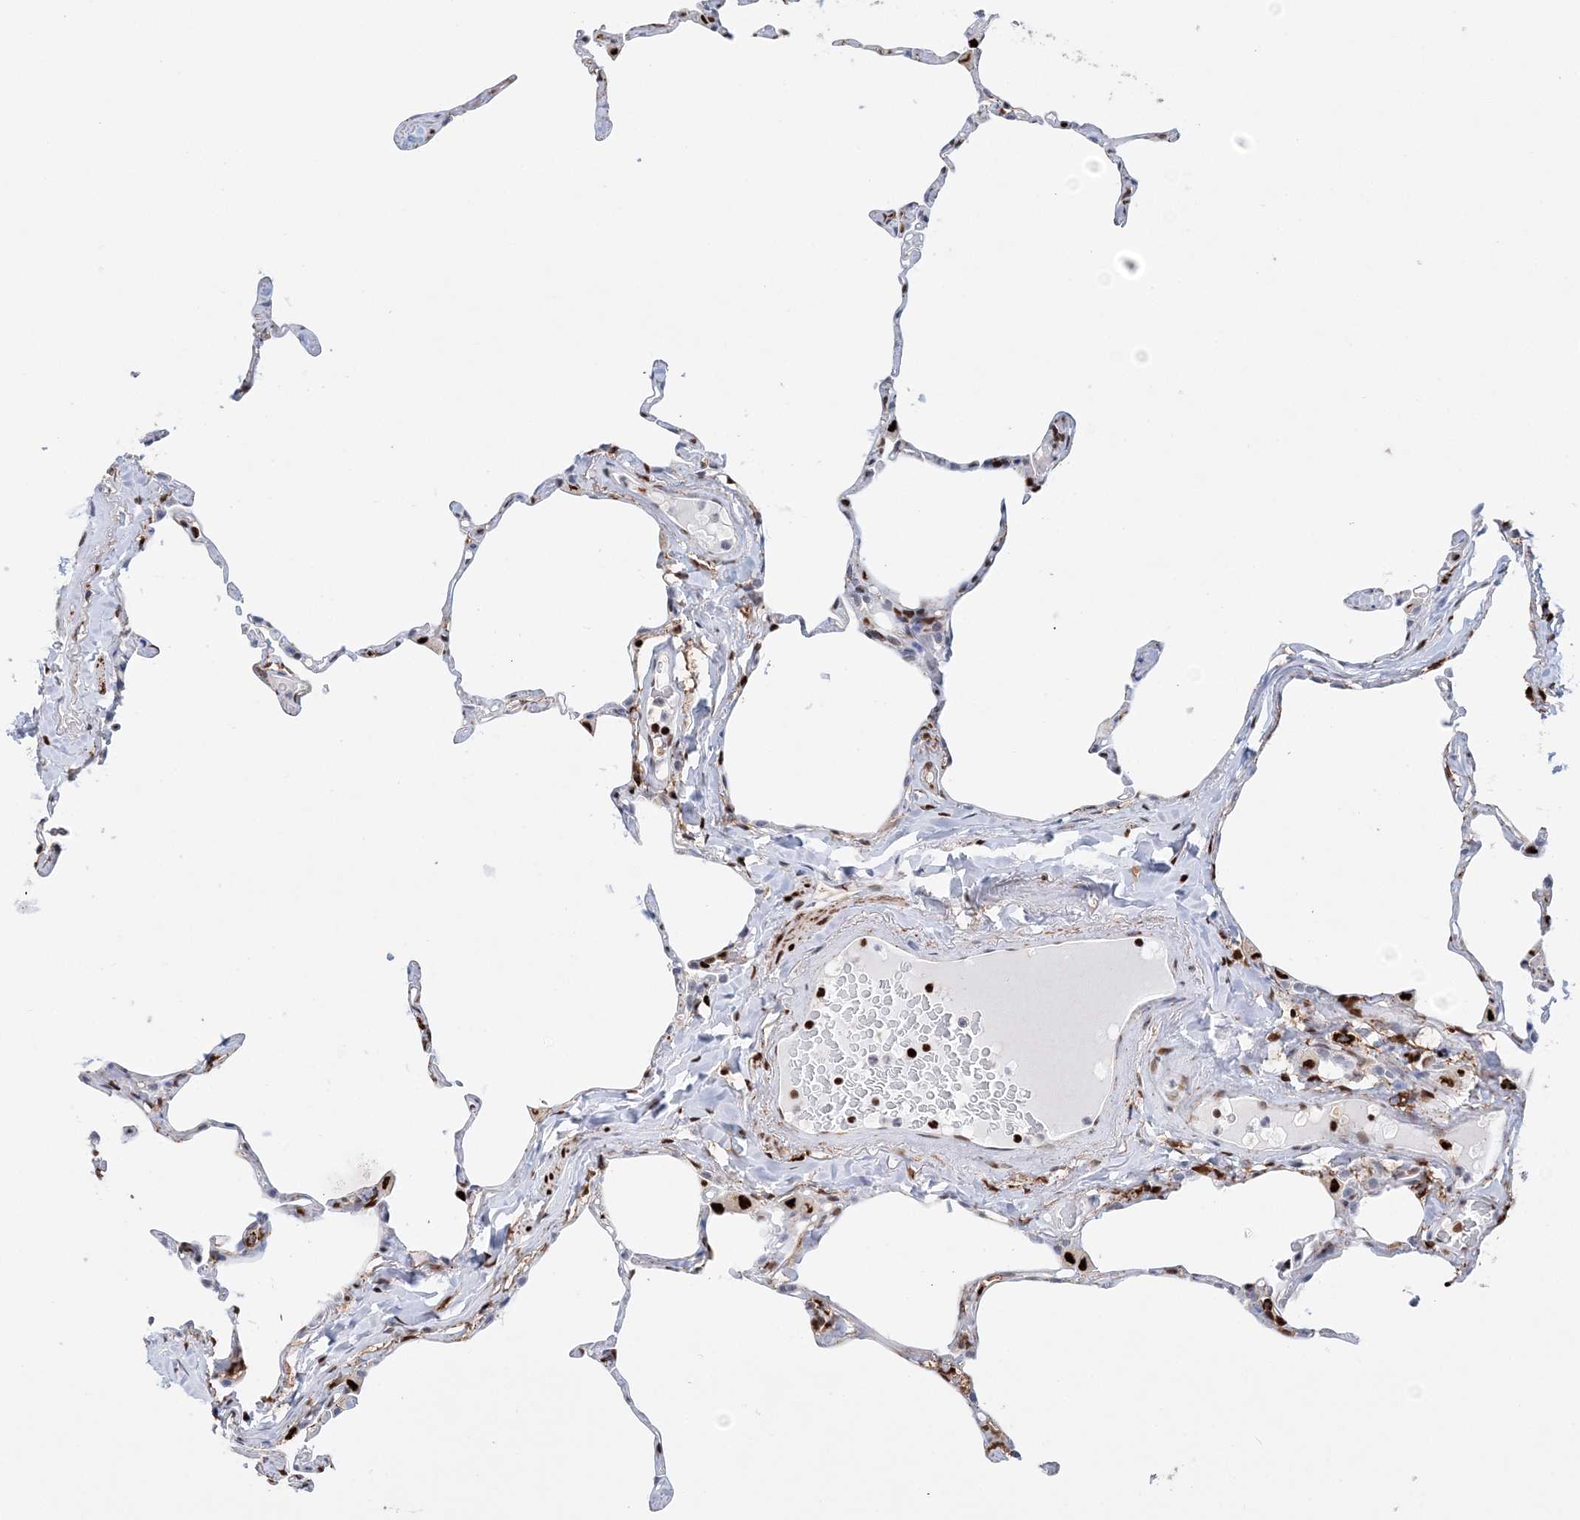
{"staining": {"intensity": "negative", "quantity": "none", "location": "none"}, "tissue": "lung", "cell_type": "Alveolar cells", "image_type": "normal", "snomed": [{"axis": "morphology", "description": "Normal tissue, NOS"}, {"axis": "topography", "description": "Lung"}], "caption": "Immunohistochemical staining of benign human lung shows no significant expression in alveolar cells.", "gene": "NIT2", "patient": {"sex": "male", "age": 65}}